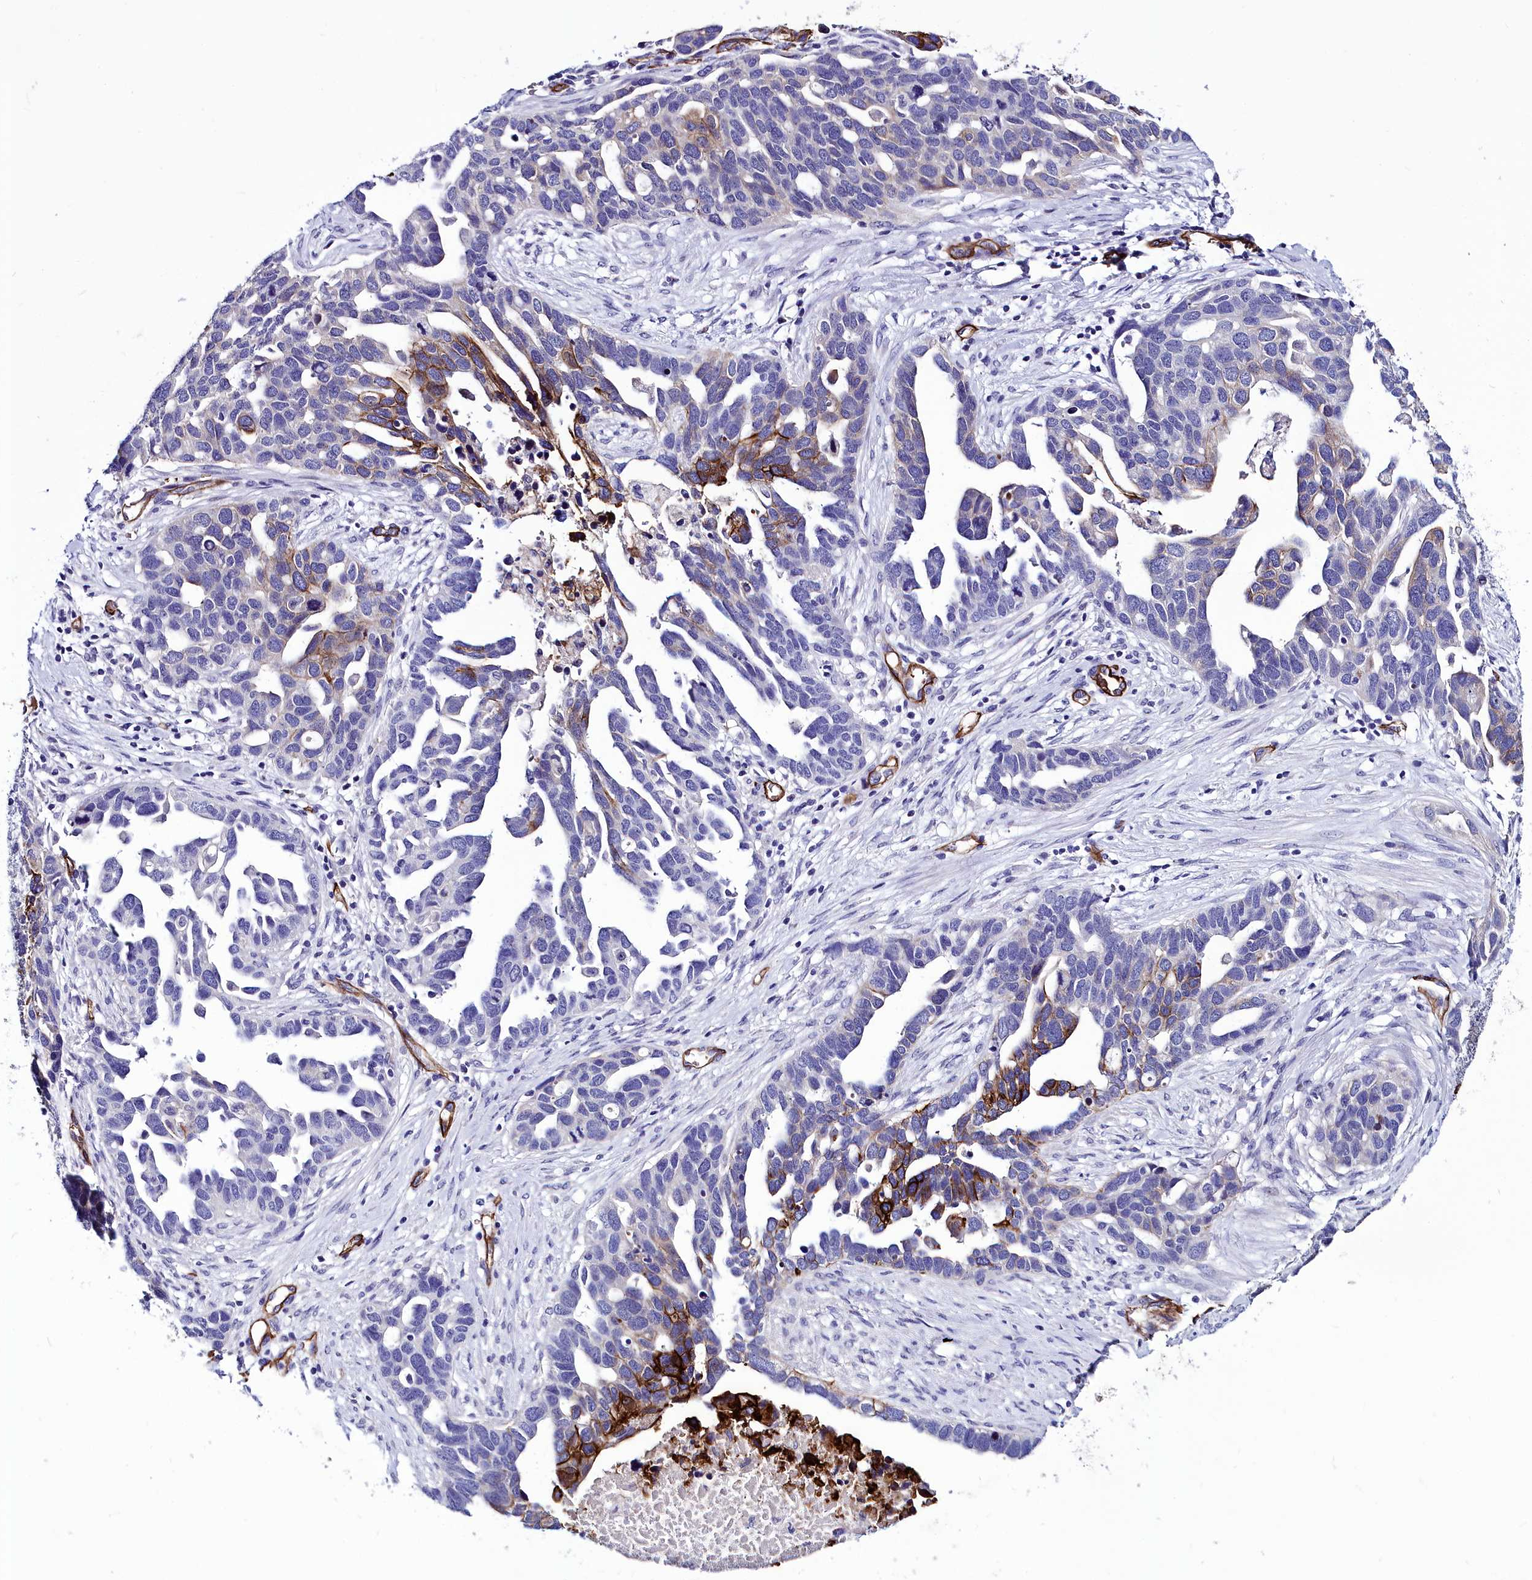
{"staining": {"intensity": "strong", "quantity": "<25%", "location": "cytoplasmic/membranous"}, "tissue": "ovarian cancer", "cell_type": "Tumor cells", "image_type": "cancer", "snomed": [{"axis": "morphology", "description": "Cystadenocarcinoma, serous, NOS"}, {"axis": "topography", "description": "Ovary"}], "caption": "Tumor cells show medium levels of strong cytoplasmic/membranous expression in about <25% of cells in ovarian serous cystadenocarcinoma. The staining was performed using DAB, with brown indicating positive protein expression. Nuclei are stained blue with hematoxylin.", "gene": "CYP4F11", "patient": {"sex": "female", "age": 54}}